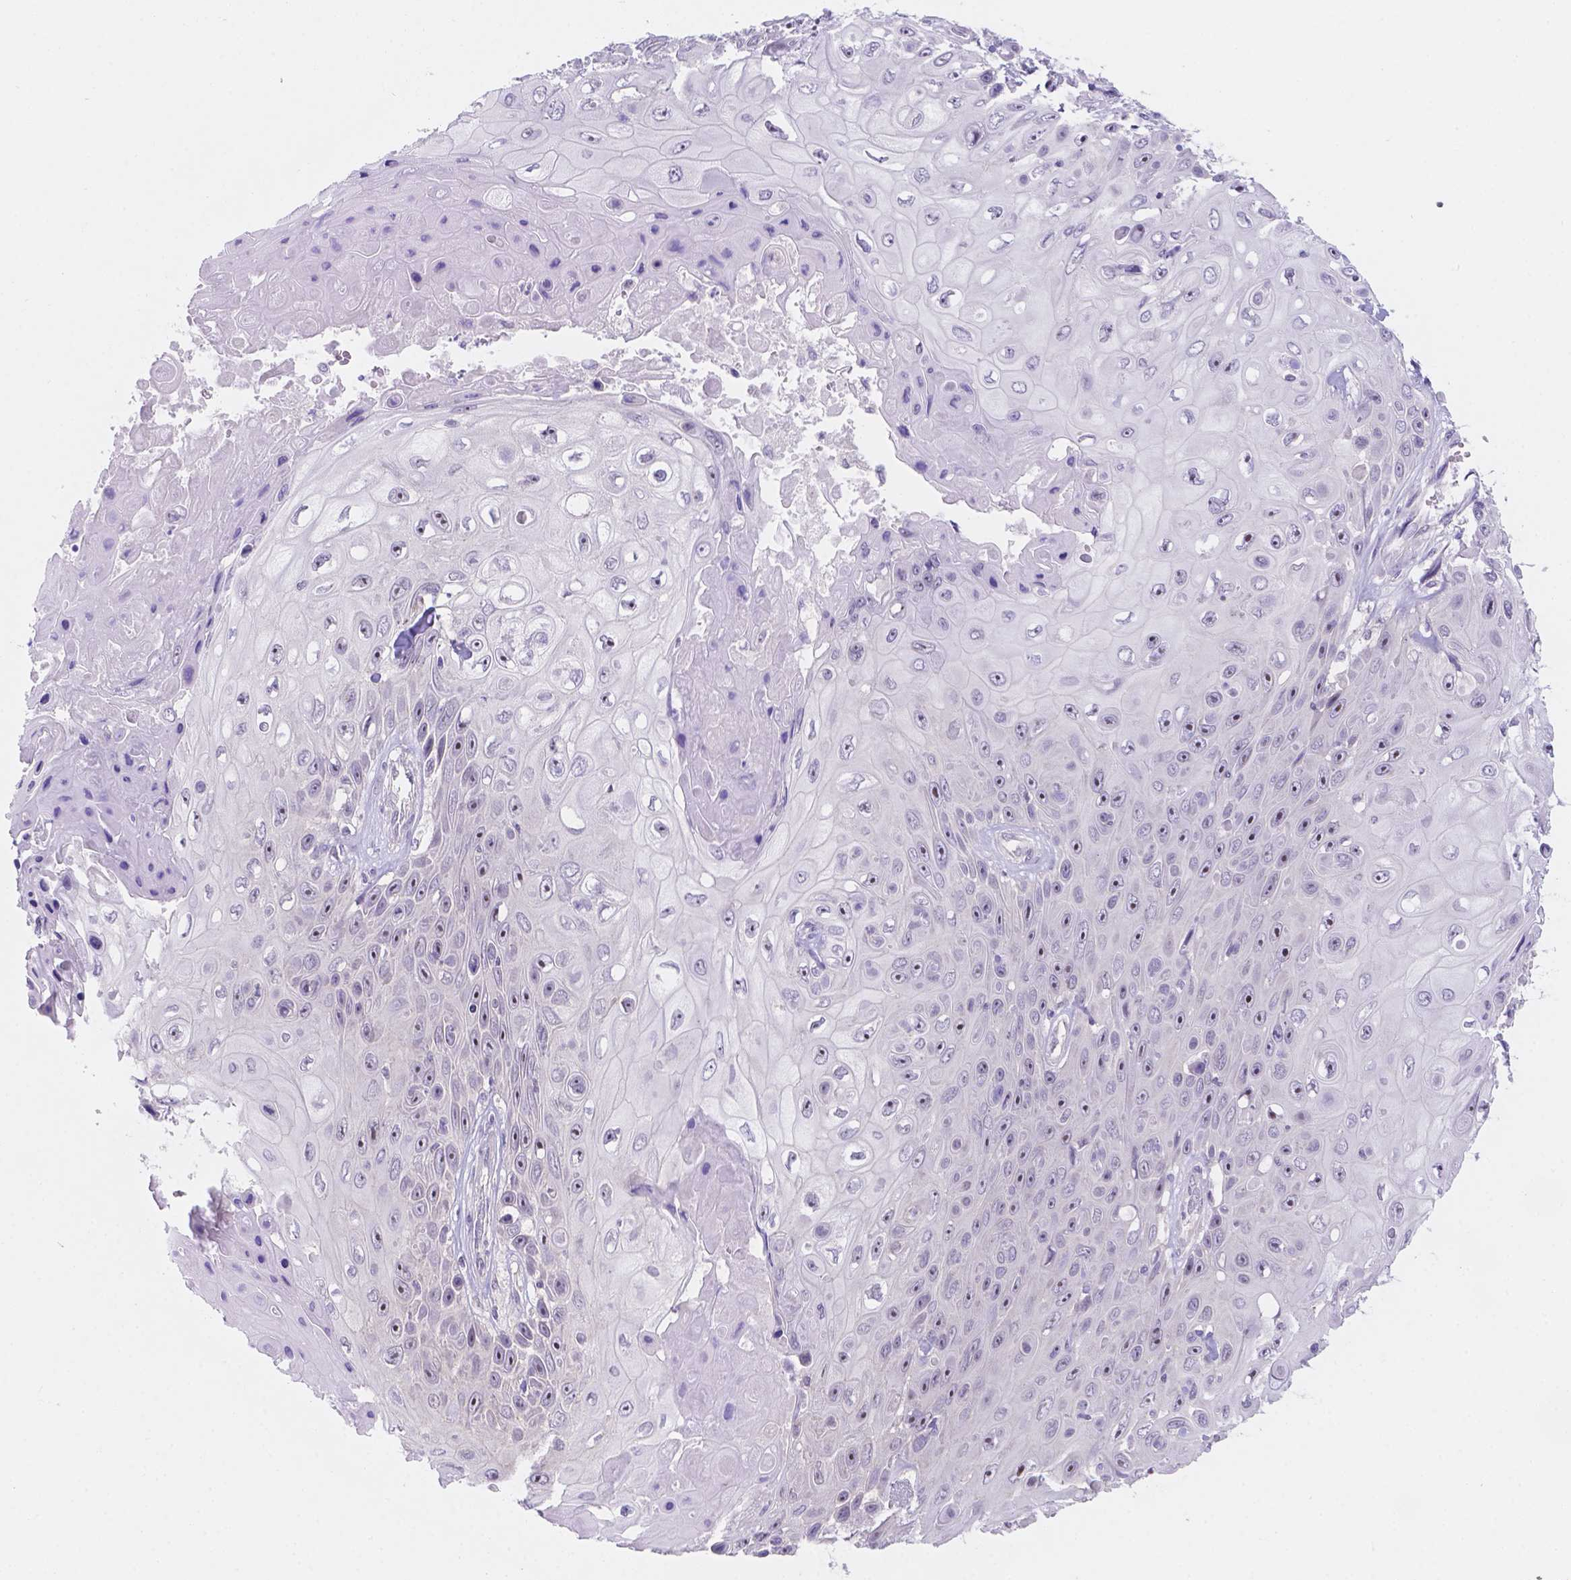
{"staining": {"intensity": "negative", "quantity": "none", "location": "none"}, "tissue": "skin cancer", "cell_type": "Tumor cells", "image_type": "cancer", "snomed": [{"axis": "morphology", "description": "Squamous cell carcinoma, NOS"}, {"axis": "topography", "description": "Skin"}], "caption": "High magnification brightfield microscopy of skin cancer (squamous cell carcinoma) stained with DAB (3,3'-diaminobenzidine) (brown) and counterstained with hematoxylin (blue): tumor cells show no significant staining. Brightfield microscopy of immunohistochemistry stained with DAB (brown) and hematoxylin (blue), captured at high magnification.", "gene": "CD96", "patient": {"sex": "male", "age": 82}}